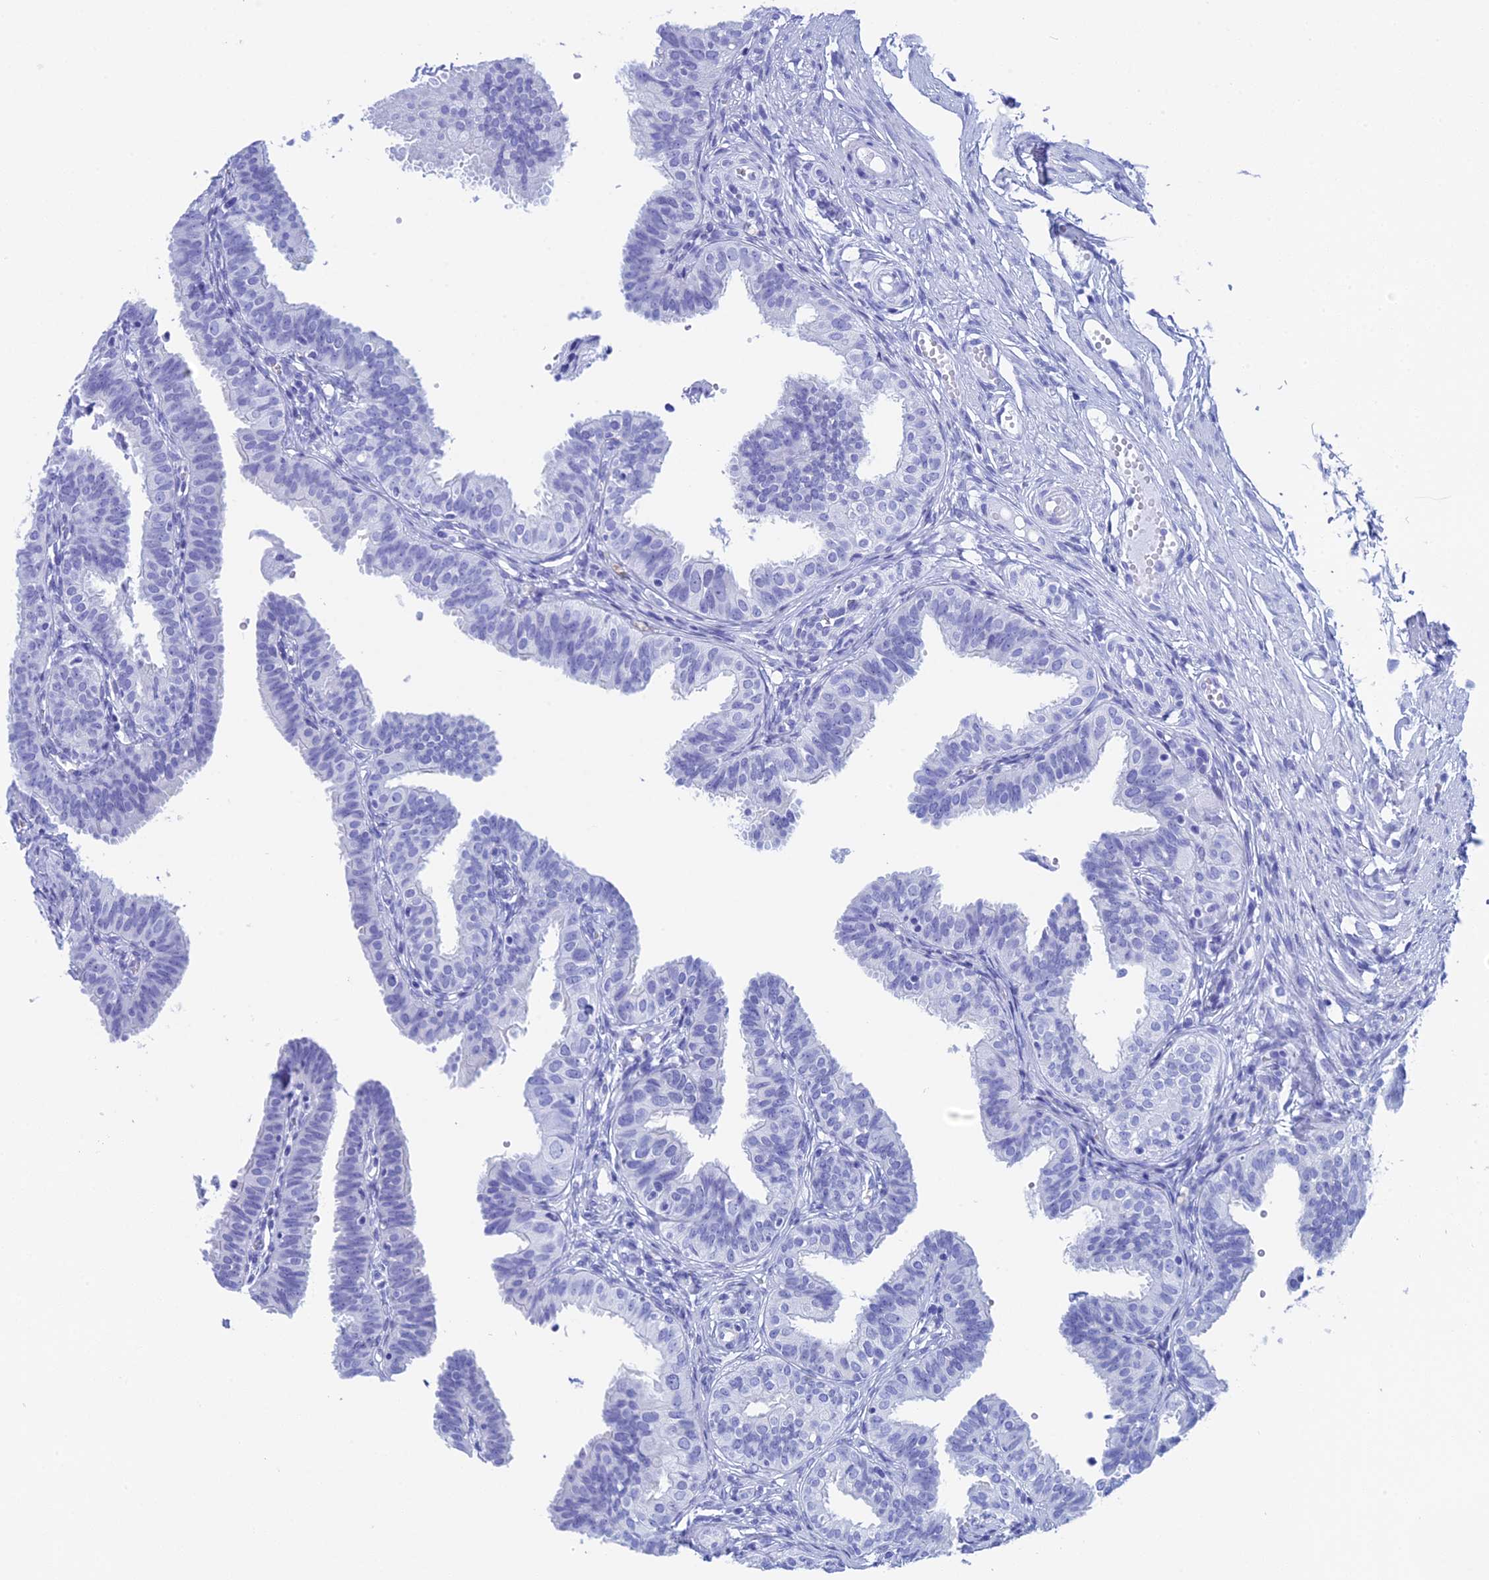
{"staining": {"intensity": "negative", "quantity": "none", "location": "none"}, "tissue": "fallopian tube", "cell_type": "Glandular cells", "image_type": "normal", "snomed": [{"axis": "morphology", "description": "Normal tissue, NOS"}, {"axis": "topography", "description": "Fallopian tube"}], "caption": "High power microscopy photomicrograph of an IHC histopathology image of benign fallopian tube, revealing no significant expression in glandular cells. Brightfield microscopy of IHC stained with DAB (brown) and hematoxylin (blue), captured at high magnification.", "gene": "TEX101", "patient": {"sex": "female", "age": 35}}